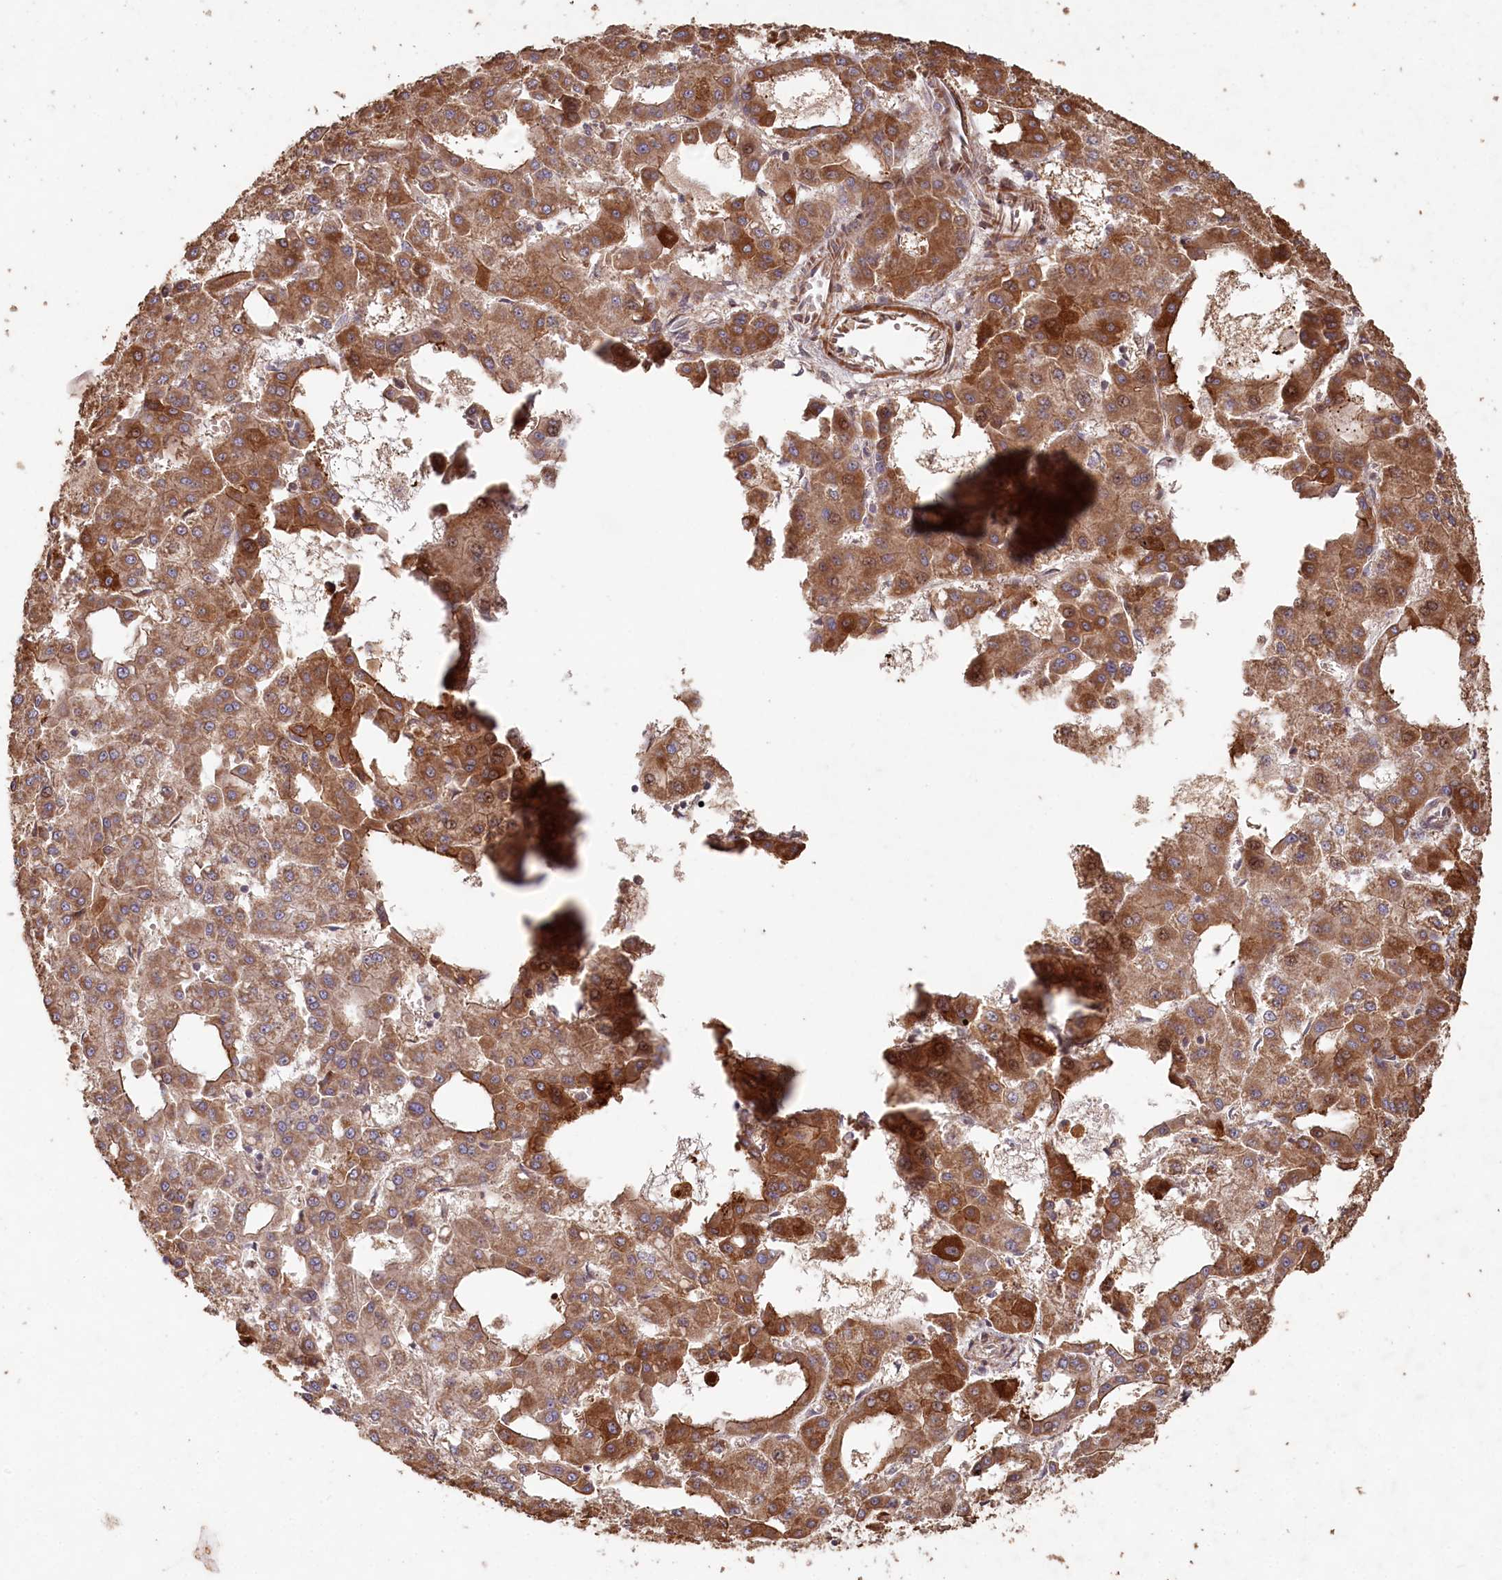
{"staining": {"intensity": "moderate", "quantity": ">75%", "location": "cytoplasmic/membranous"}, "tissue": "liver cancer", "cell_type": "Tumor cells", "image_type": "cancer", "snomed": [{"axis": "morphology", "description": "Carcinoma, Hepatocellular, NOS"}, {"axis": "topography", "description": "Liver"}], "caption": "The histopathology image demonstrates a brown stain indicating the presence of a protein in the cytoplasmic/membranous of tumor cells in liver cancer.", "gene": "HAL", "patient": {"sex": "male", "age": 47}}